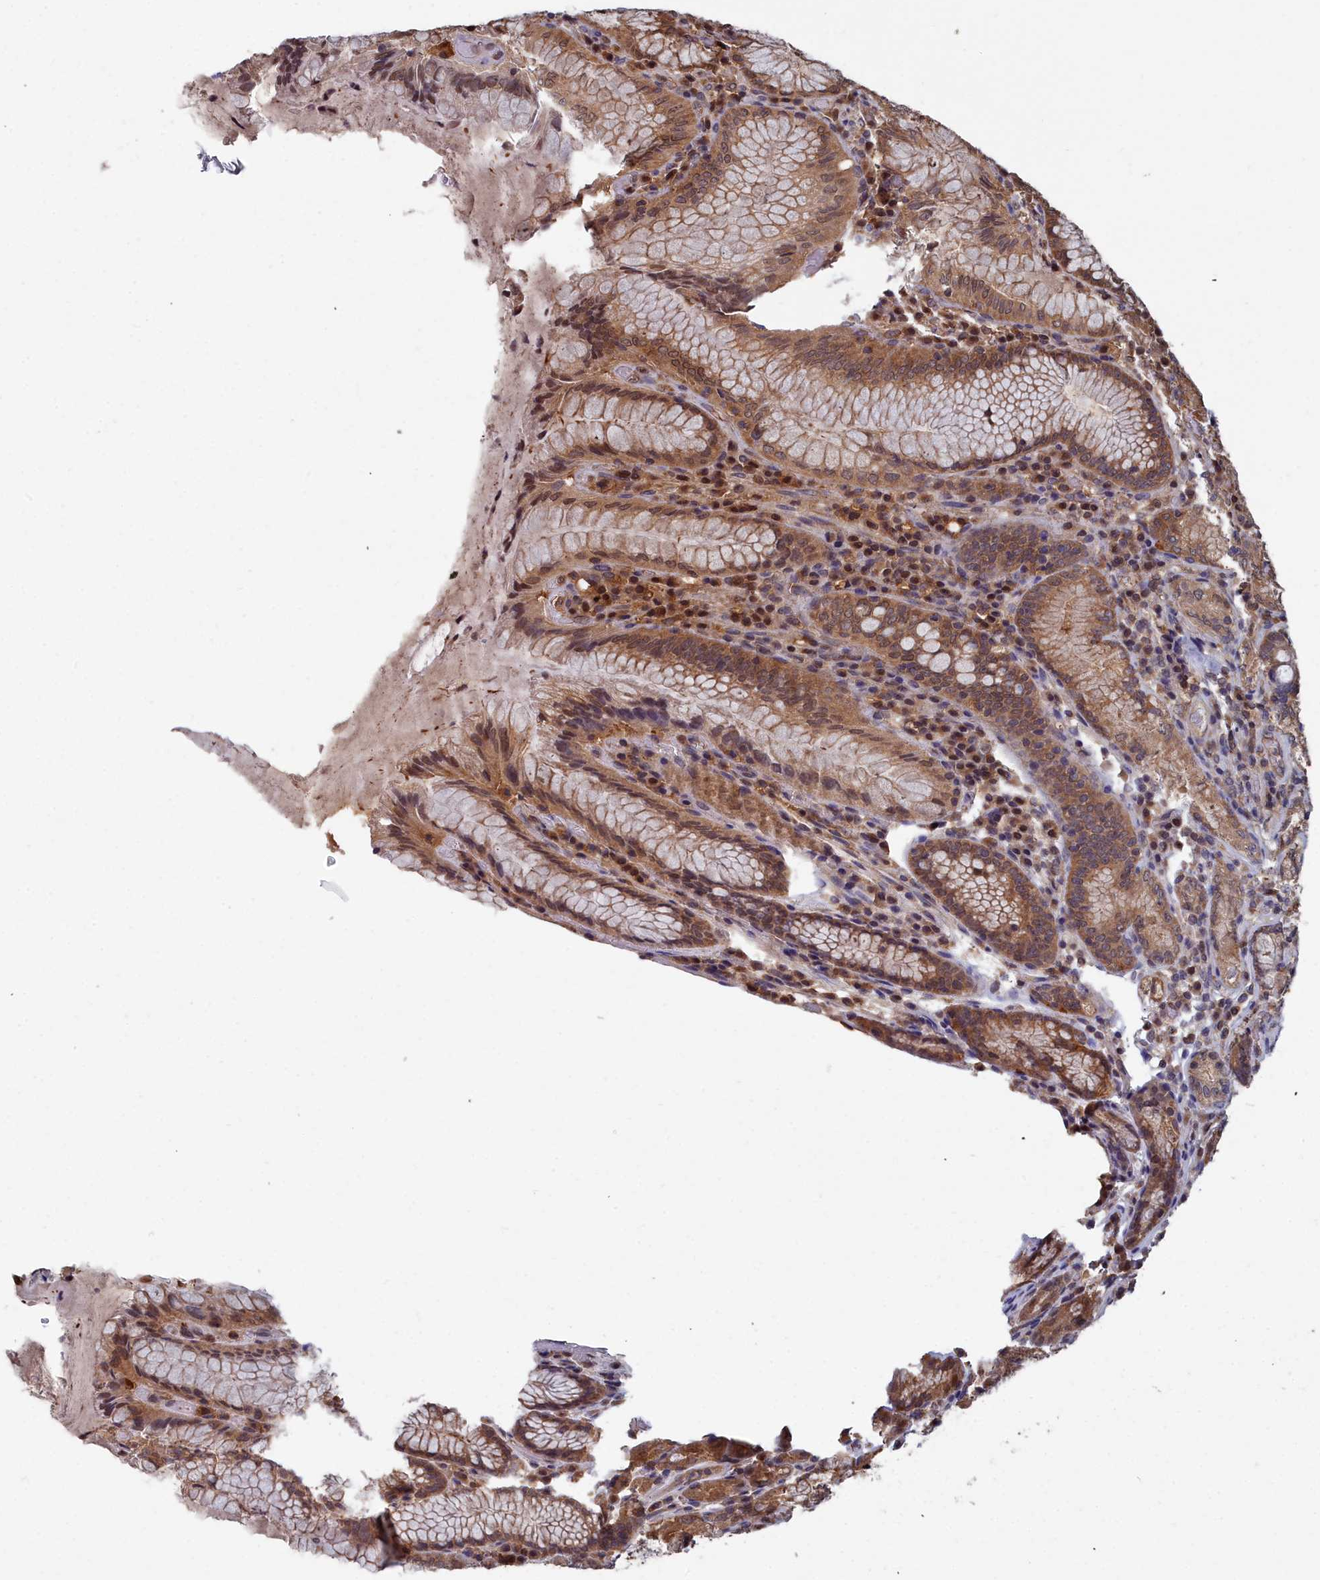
{"staining": {"intensity": "moderate", "quantity": ">75%", "location": "cytoplasmic/membranous"}, "tissue": "stomach", "cell_type": "Glandular cells", "image_type": "normal", "snomed": [{"axis": "morphology", "description": "Normal tissue, NOS"}, {"axis": "topography", "description": "Stomach, upper"}, {"axis": "topography", "description": "Stomach, lower"}], "caption": "A brown stain shows moderate cytoplasmic/membranous staining of a protein in glandular cells of benign stomach.", "gene": "GFRA2", "patient": {"sex": "female", "age": 76}}